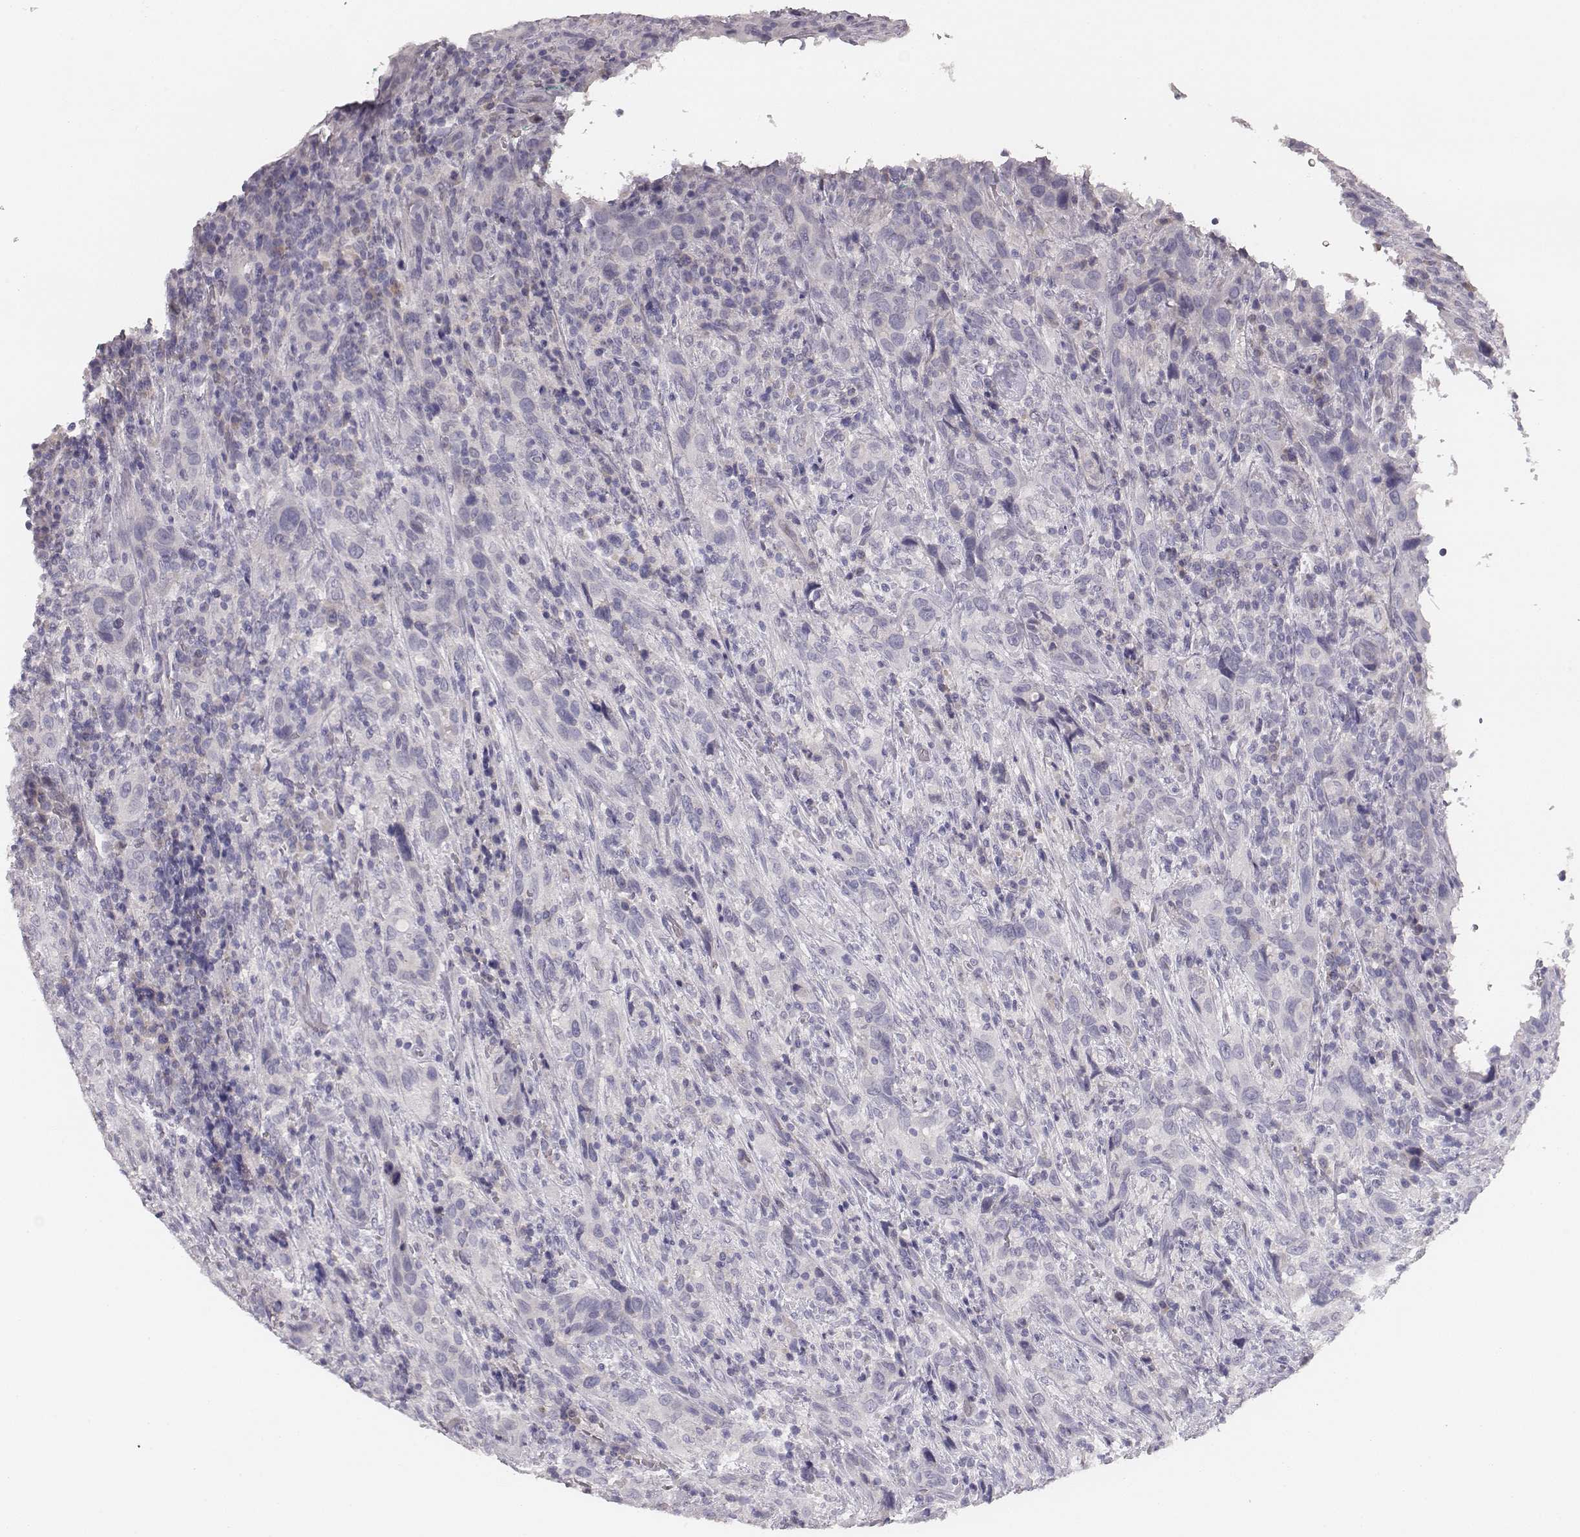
{"staining": {"intensity": "negative", "quantity": "none", "location": "none"}, "tissue": "urothelial cancer", "cell_type": "Tumor cells", "image_type": "cancer", "snomed": [{"axis": "morphology", "description": "Urothelial carcinoma, NOS"}, {"axis": "morphology", "description": "Urothelial carcinoma, High grade"}, {"axis": "topography", "description": "Urinary bladder"}], "caption": "The IHC image has no significant staining in tumor cells of urothelial cancer tissue.", "gene": "MYH6", "patient": {"sex": "female", "age": 64}}